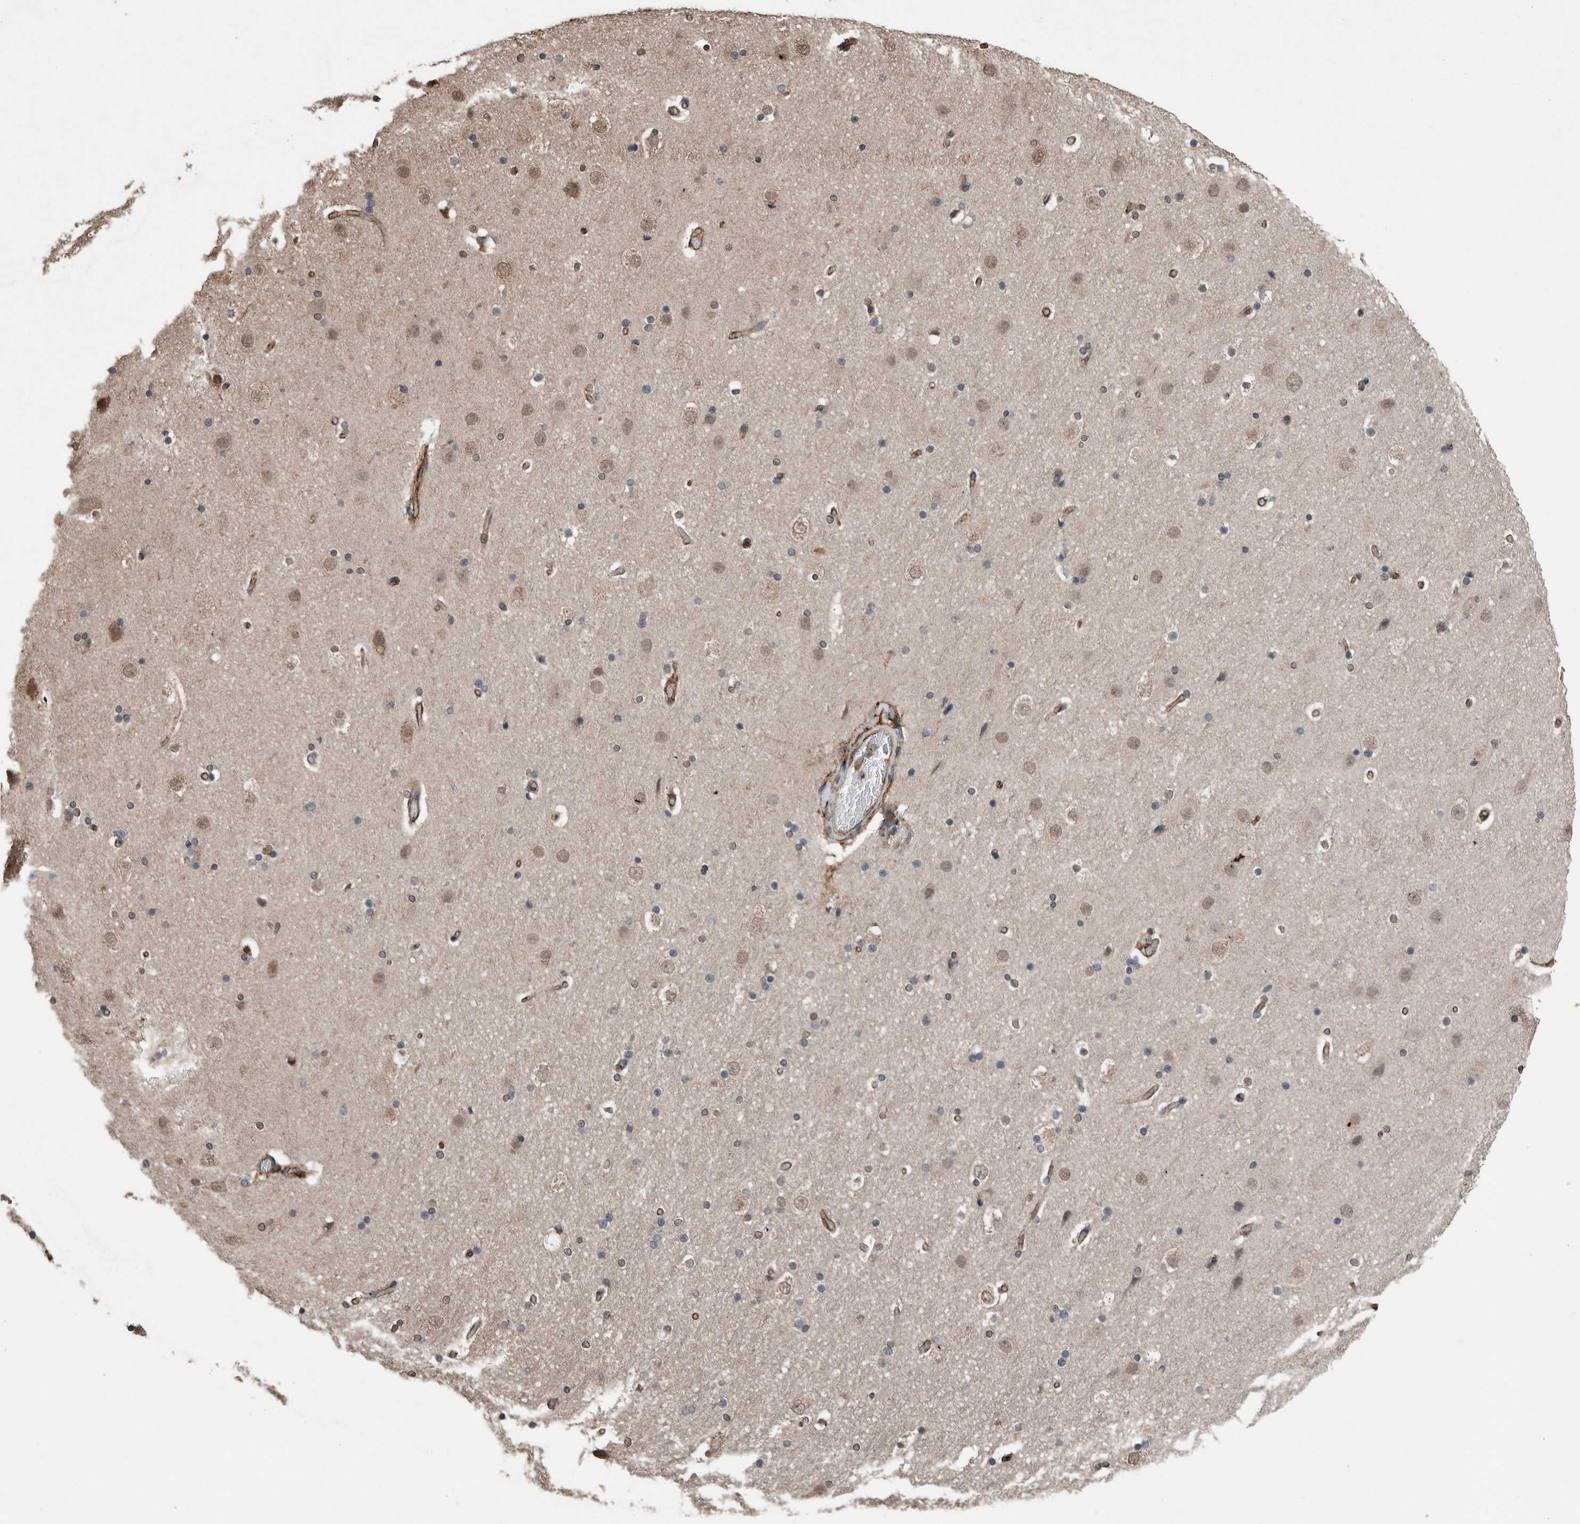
{"staining": {"intensity": "moderate", "quantity": ">75%", "location": "cytoplasmic/membranous"}, "tissue": "cerebral cortex", "cell_type": "Endothelial cells", "image_type": "normal", "snomed": [{"axis": "morphology", "description": "Normal tissue, NOS"}, {"axis": "topography", "description": "Cerebral cortex"}], "caption": "IHC staining of benign cerebral cortex, which displays medium levels of moderate cytoplasmic/membranous staining in approximately >75% of endothelial cells indicating moderate cytoplasmic/membranous protein expression. The staining was performed using DAB (3,3'-diaminobenzidine) (brown) for protein detection and nuclei were counterstained in hematoxylin (blue).", "gene": "S100A10", "patient": {"sex": "male", "age": 57}}